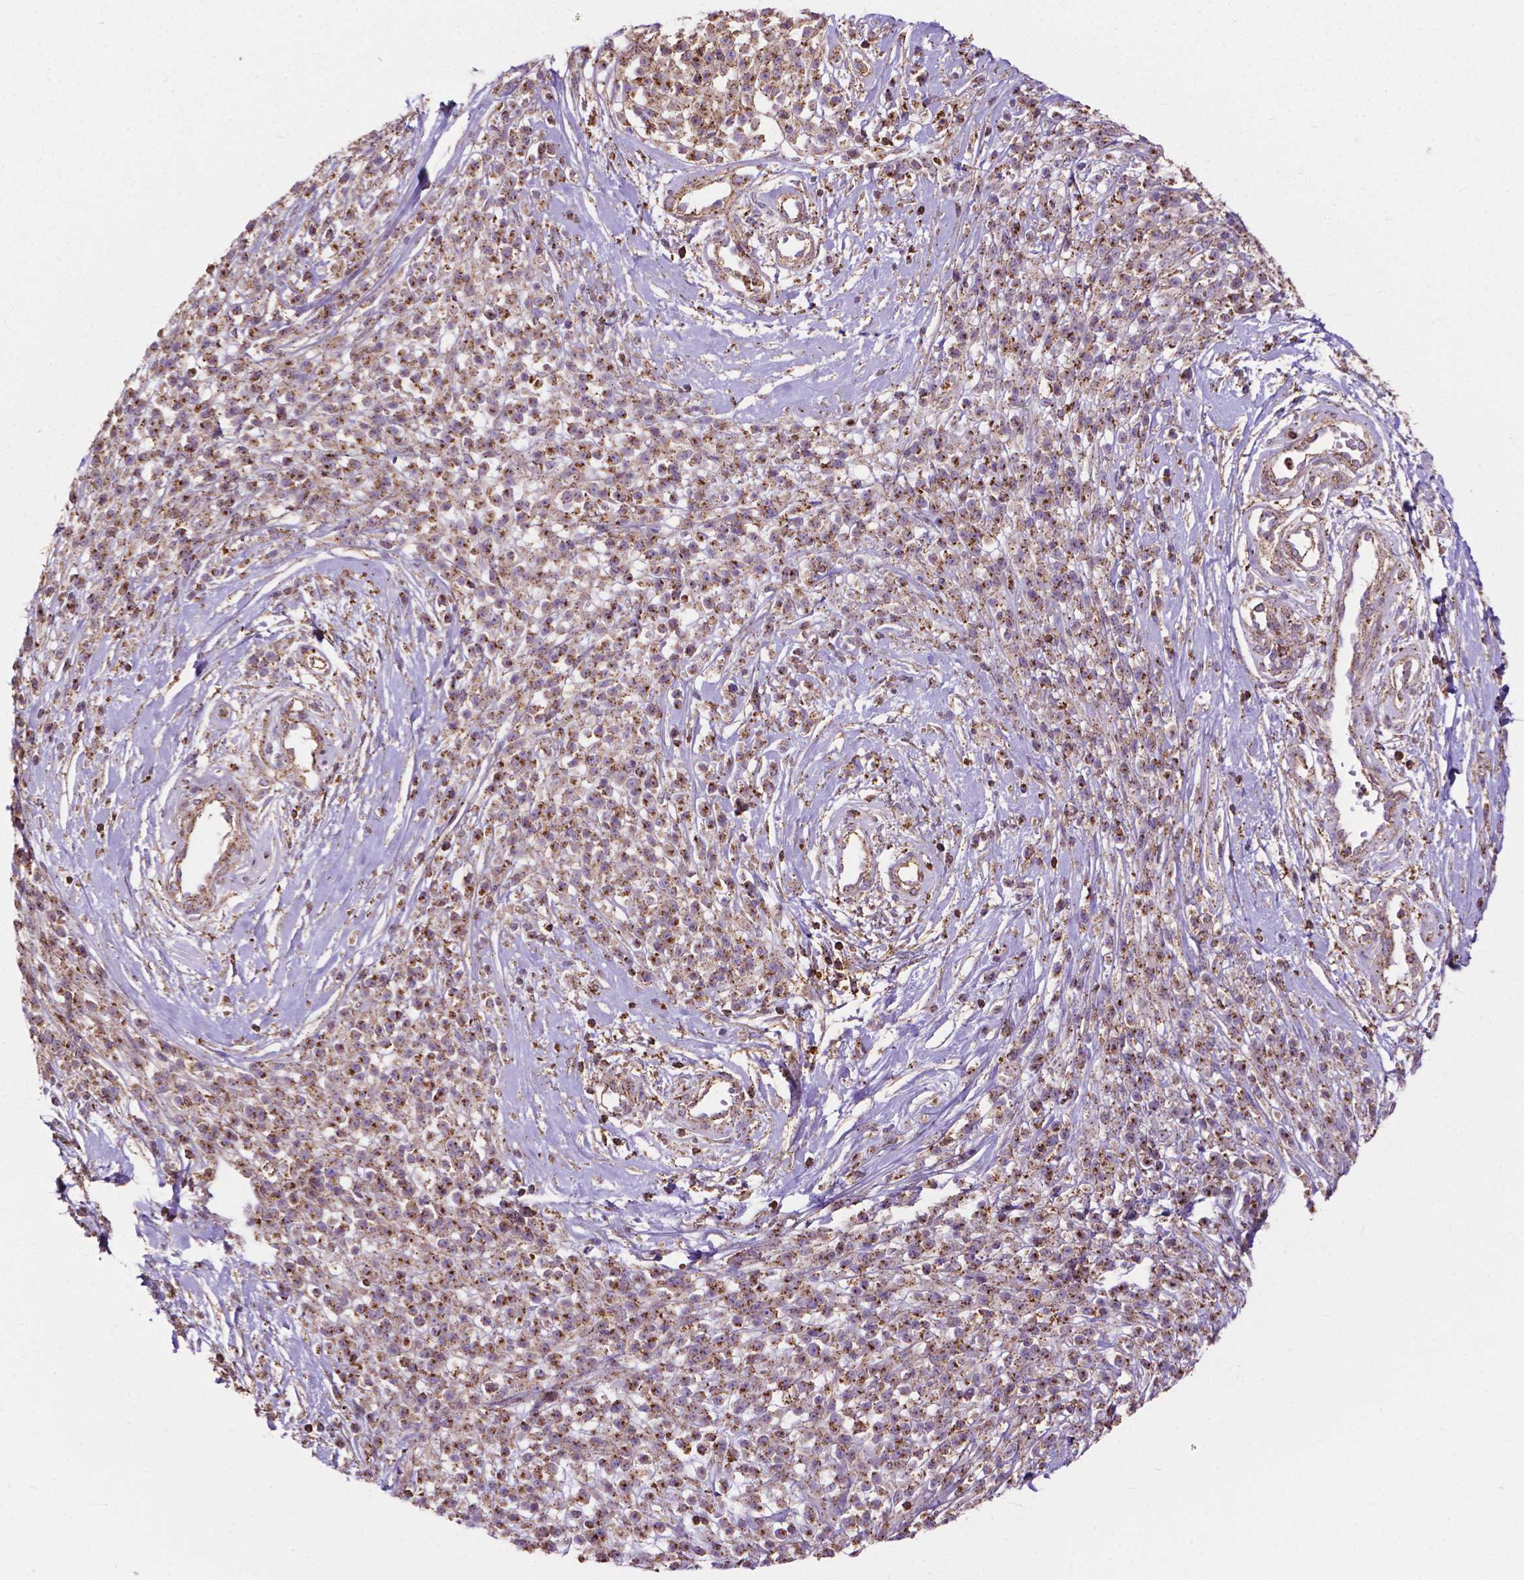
{"staining": {"intensity": "moderate", "quantity": ">75%", "location": "cytoplasmic/membranous"}, "tissue": "melanoma", "cell_type": "Tumor cells", "image_type": "cancer", "snomed": [{"axis": "morphology", "description": "Malignant melanoma, NOS"}, {"axis": "topography", "description": "Skin"}, {"axis": "topography", "description": "Skin of trunk"}], "caption": "An immunohistochemistry (IHC) micrograph of neoplastic tissue is shown. Protein staining in brown highlights moderate cytoplasmic/membranous positivity in melanoma within tumor cells. Using DAB (3,3'-diaminobenzidine) (brown) and hematoxylin (blue) stains, captured at high magnification using brightfield microscopy.", "gene": "CHMP4A", "patient": {"sex": "male", "age": 74}}